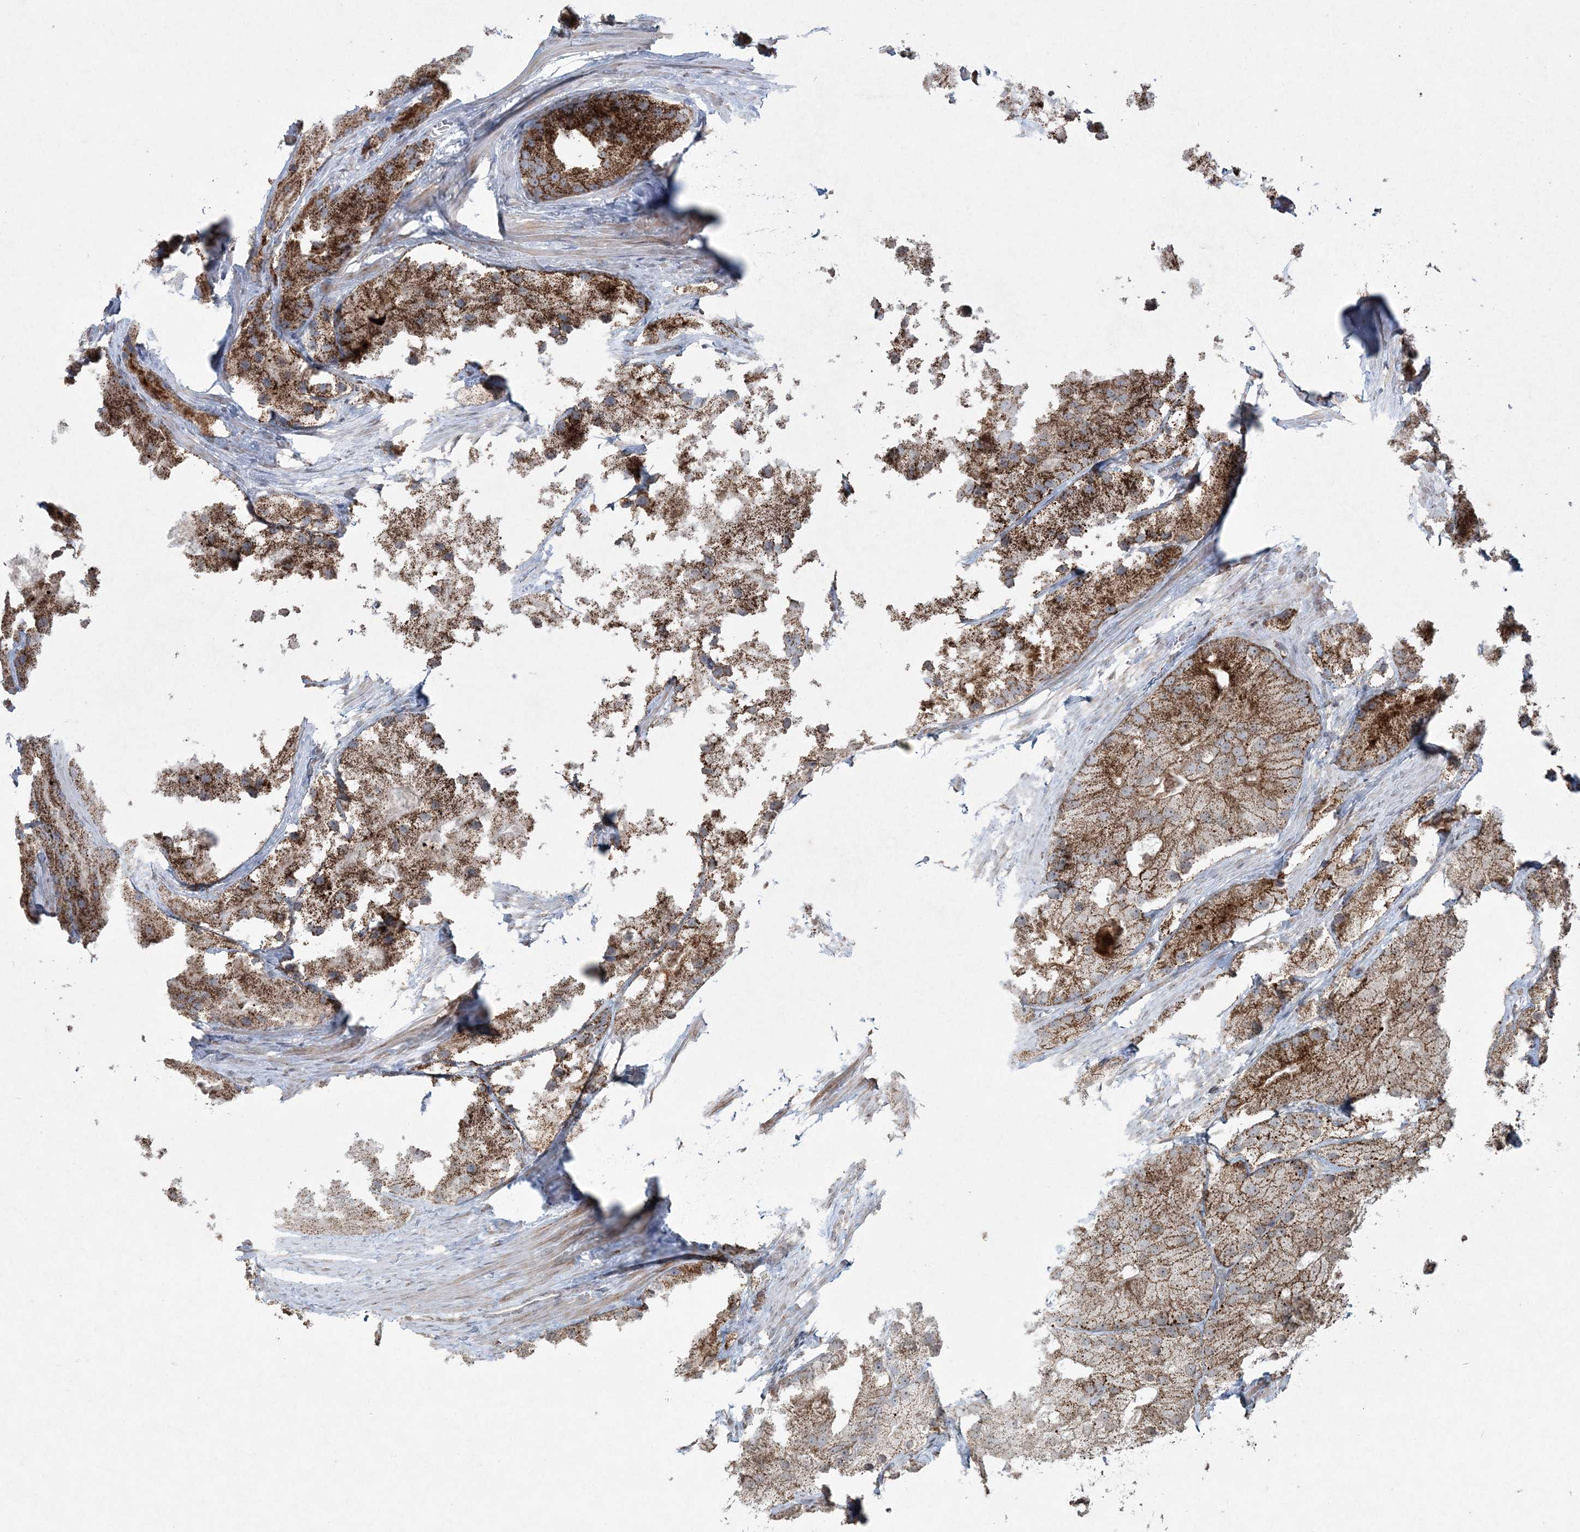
{"staining": {"intensity": "strong", "quantity": ">75%", "location": "cytoplasmic/membranous"}, "tissue": "prostate cancer", "cell_type": "Tumor cells", "image_type": "cancer", "snomed": [{"axis": "morphology", "description": "Adenocarcinoma, Low grade"}, {"axis": "topography", "description": "Prostate"}], "caption": "DAB (3,3'-diaminobenzidine) immunohistochemical staining of human adenocarcinoma (low-grade) (prostate) exhibits strong cytoplasmic/membranous protein staining in approximately >75% of tumor cells. Using DAB (brown) and hematoxylin (blue) stains, captured at high magnification using brightfield microscopy.", "gene": "TTC7A", "patient": {"sex": "male", "age": 69}}